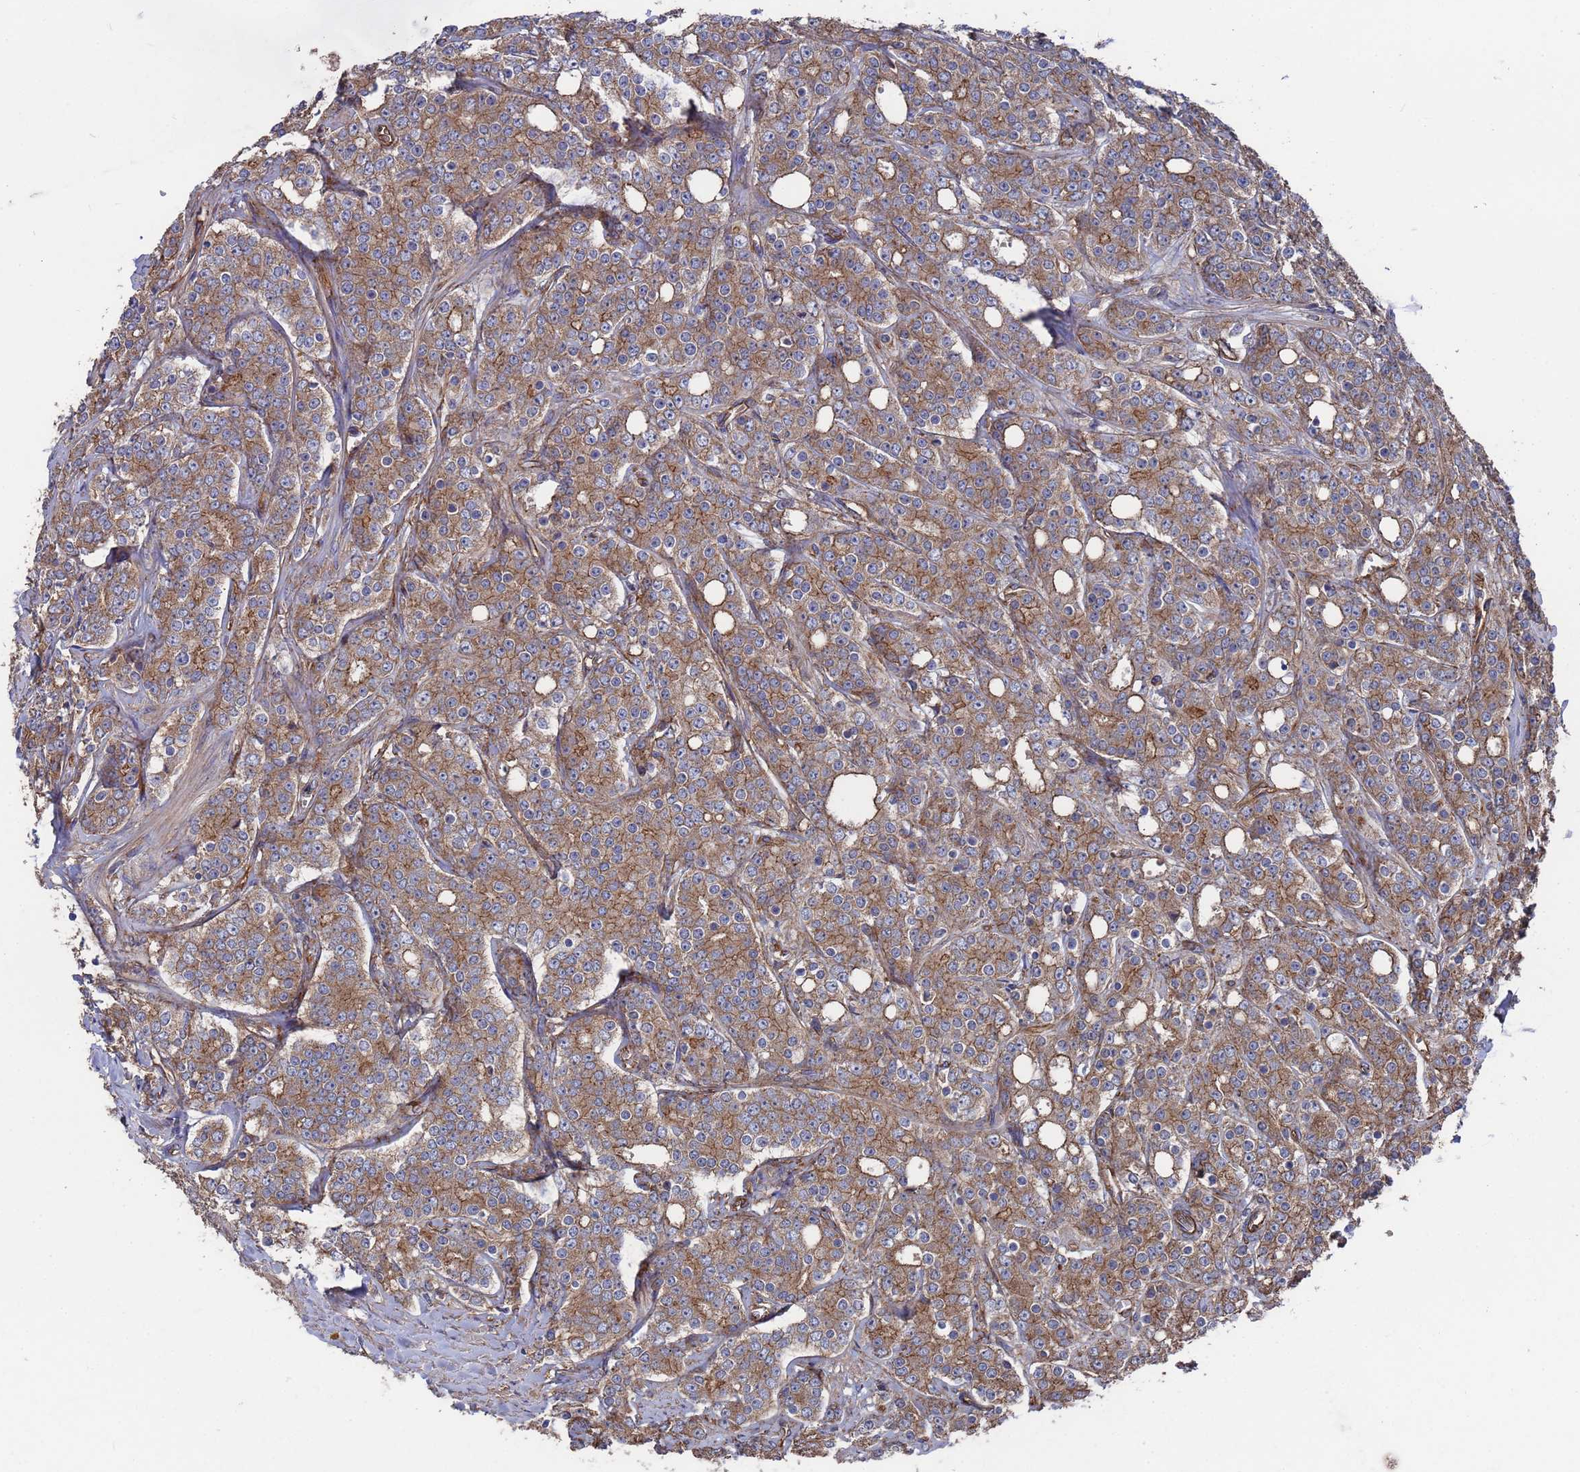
{"staining": {"intensity": "moderate", "quantity": ">75%", "location": "cytoplasmic/membranous"}, "tissue": "prostate cancer", "cell_type": "Tumor cells", "image_type": "cancer", "snomed": [{"axis": "morphology", "description": "Adenocarcinoma, High grade"}, {"axis": "topography", "description": "Prostate"}], "caption": "Moderate cytoplasmic/membranous protein staining is present in about >75% of tumor cells in prostate cancer. (brown staining indicates protein expression, while blue staining denotes nuclei).", "gene": "NDUFAF6", "patient": {"sex": "male", "age": 62}}